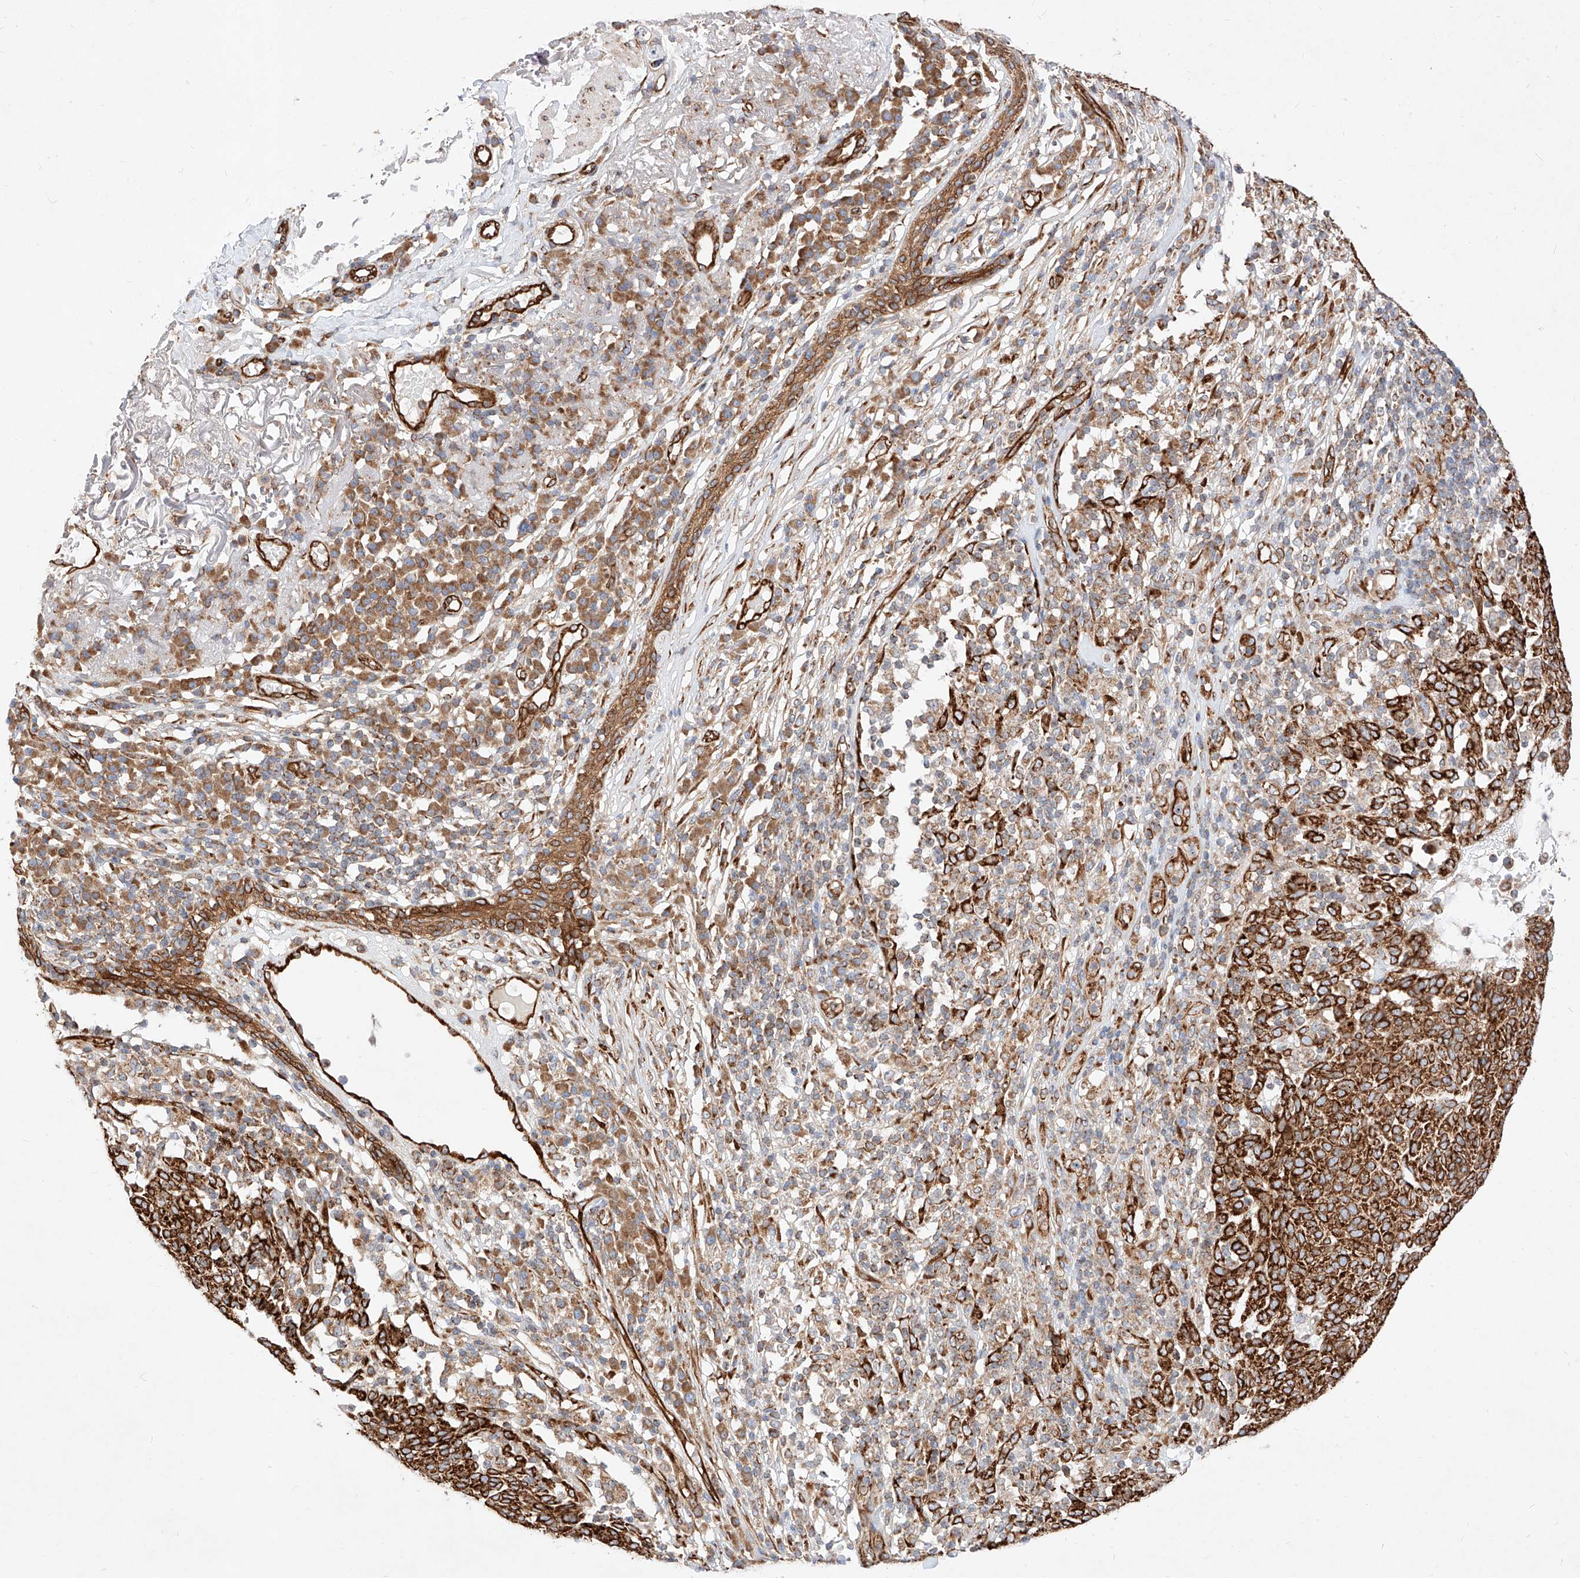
{"staining": {"intensity": "strong", "quantity": ">75%", "location": "cytoplasmic/membranous"}, "tissue": "skin cancer", "cell_type": "Tumor cells", "image_type": "cancer", "snomed": [{"axis": "morphology", "description": "Squamous cell carcinoma, NOS"}, {"axis": "topography", "description": "Skin"}], "caption": "Skin squamous cell carcinoma stained for a protein demonstrates strong cytoplasmic/membranous positivity in tumor cells.", "gene": "CSGALNACT2", "patient": {"sex": "female", "age": 90}}